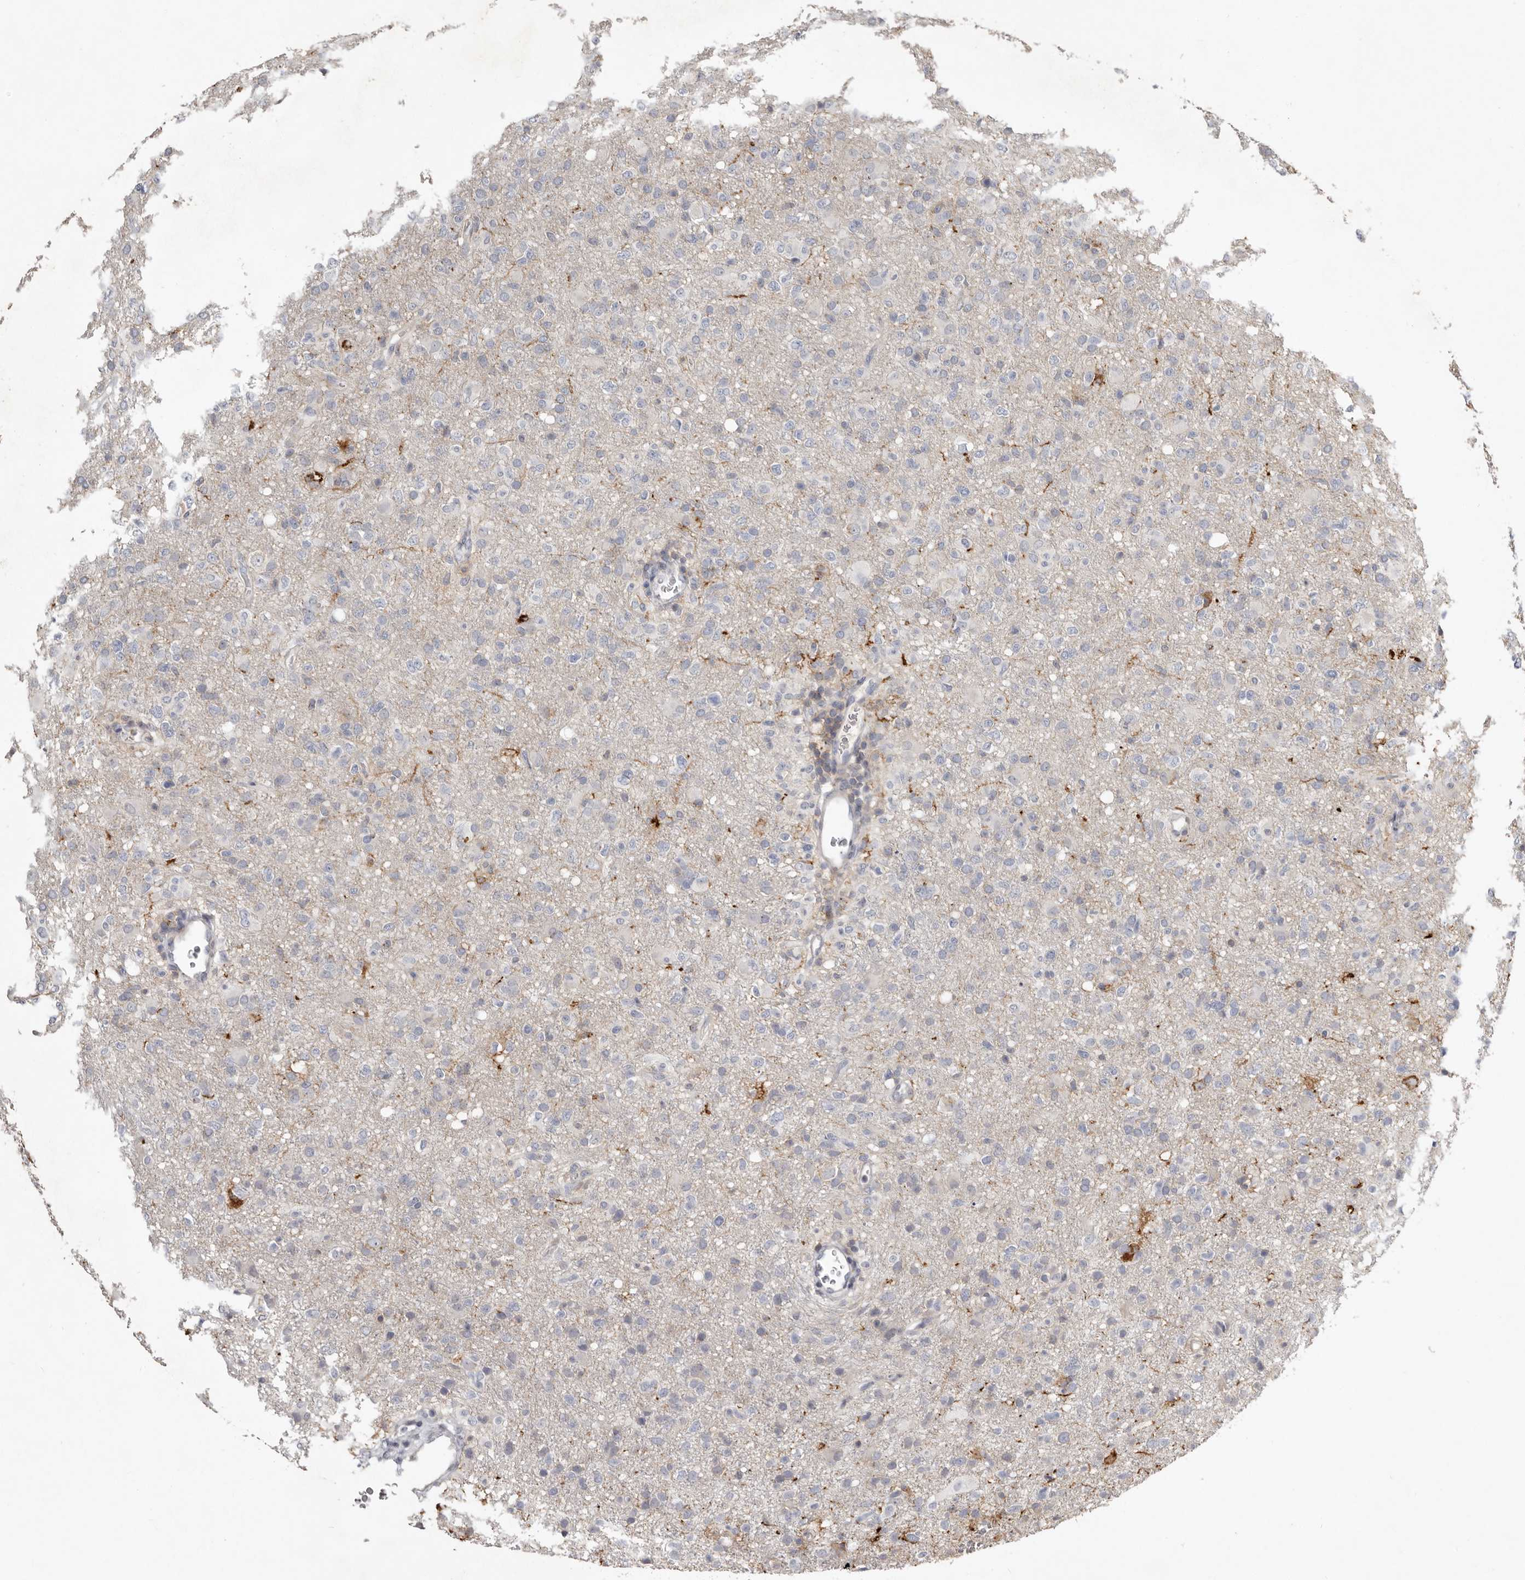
{"staining": {"intensity": "negative", "quantity": "none", "location": "none"}, "tissue": "glioma", "cell_type": "Tumor cells", "image_type": "cancer", "snomed": [{"axis": "morphology", "description": "Glioma, malignant, High grade"}, {"axis": "topography", "description": "Brain"}], "caption": "Glioma was stained to show a protein in brown. There is no significant staining in tumor cells. (Brightfield microscopy of DAB IHC at high magnification).", "gene": "KIF26B", "patient": {"sex": "female", "age": 57}}